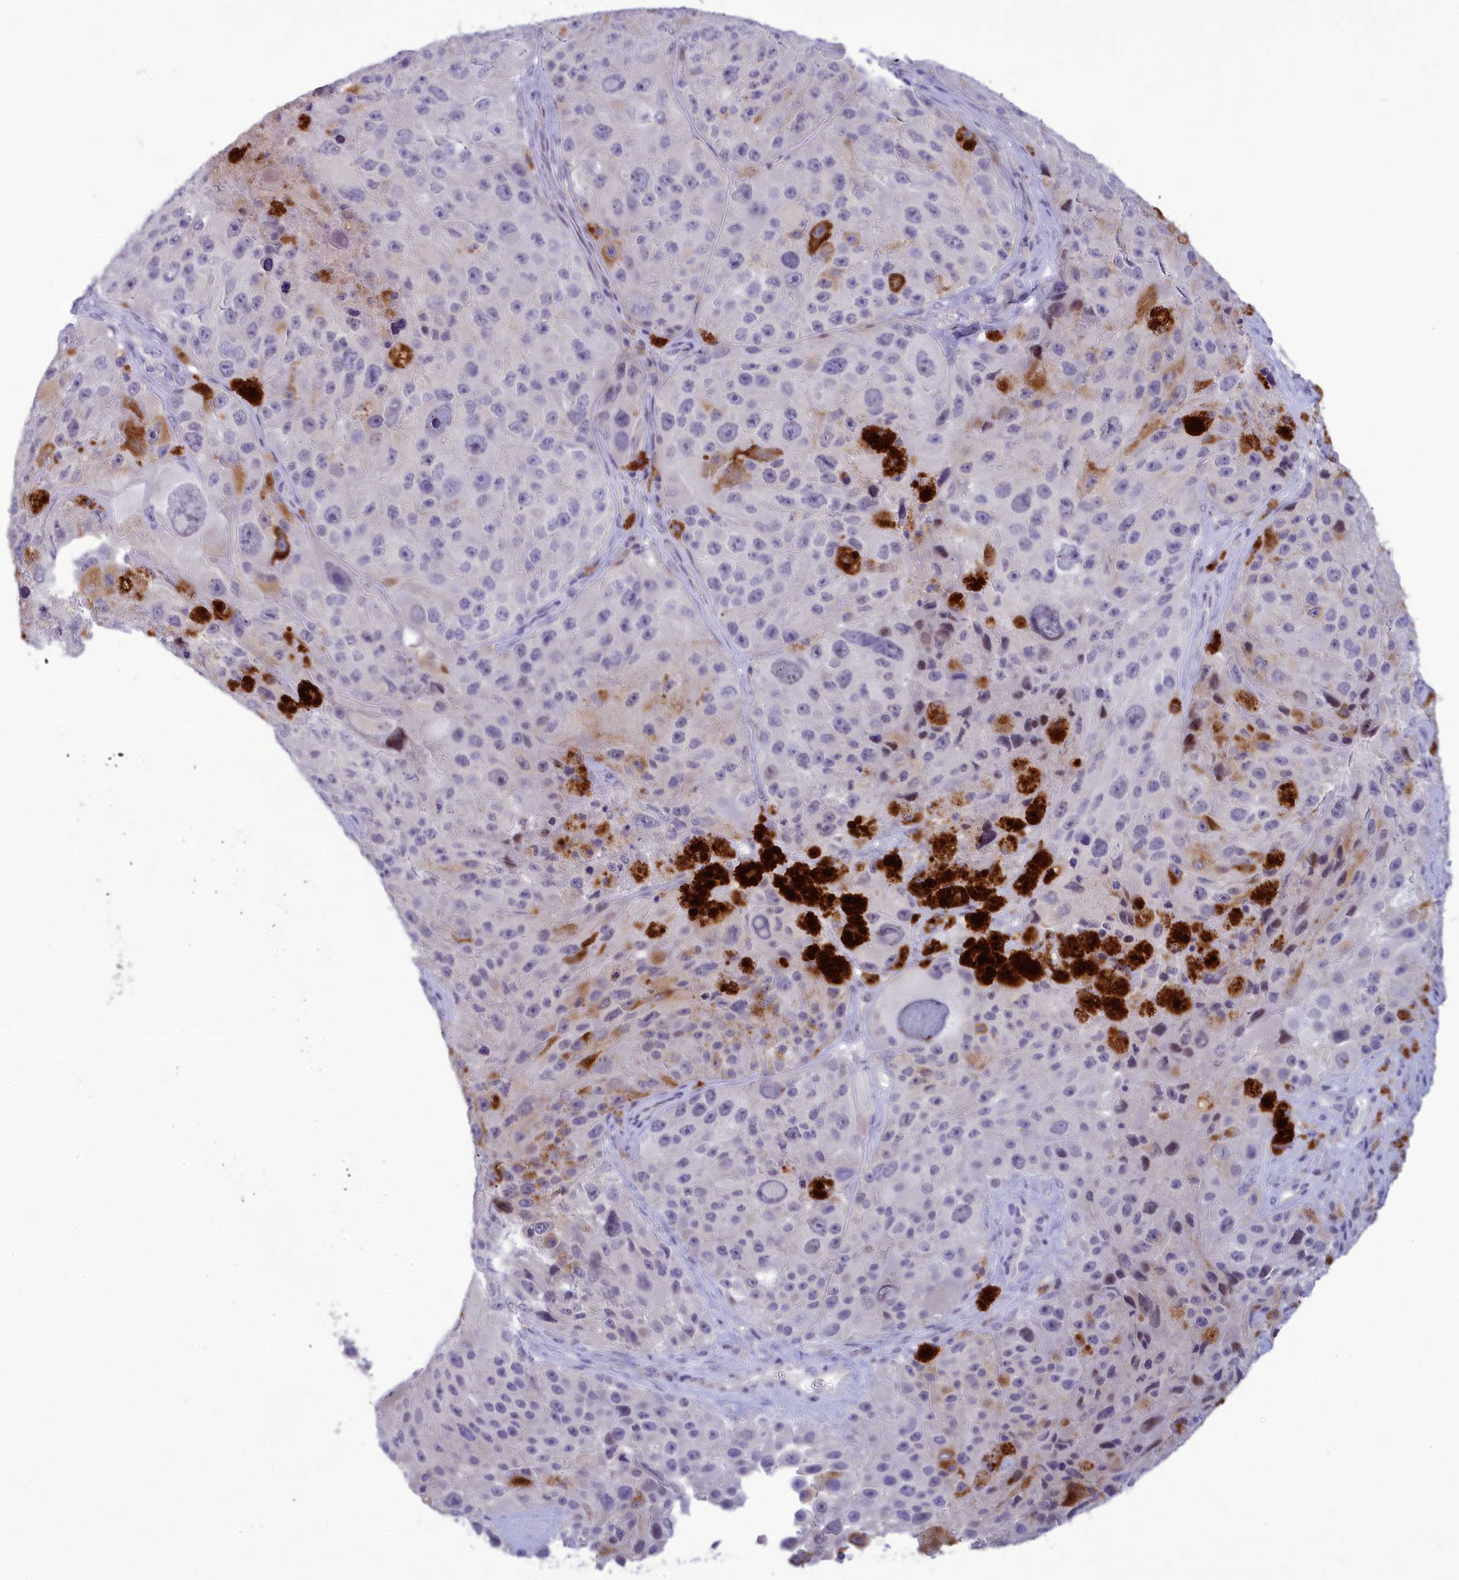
{"staining": {"intensity": "negative", "quantity": "none", "location": "none"}, "tissue": "melanoma", "cell_type": "Tumor cells", "image_type": "cancer", "snomed": [{"axis": "morphology", "description": "Malignant melanoma, Metastatic site"}, {"axis": "topography", "description": "Lymph node"}], "caption": "Immunohistochemistry (IHC) of human melanoma displays no expression in tumor cells.", "gene": "CORO2A", "patient": {"sex": "male", "age": 62}}